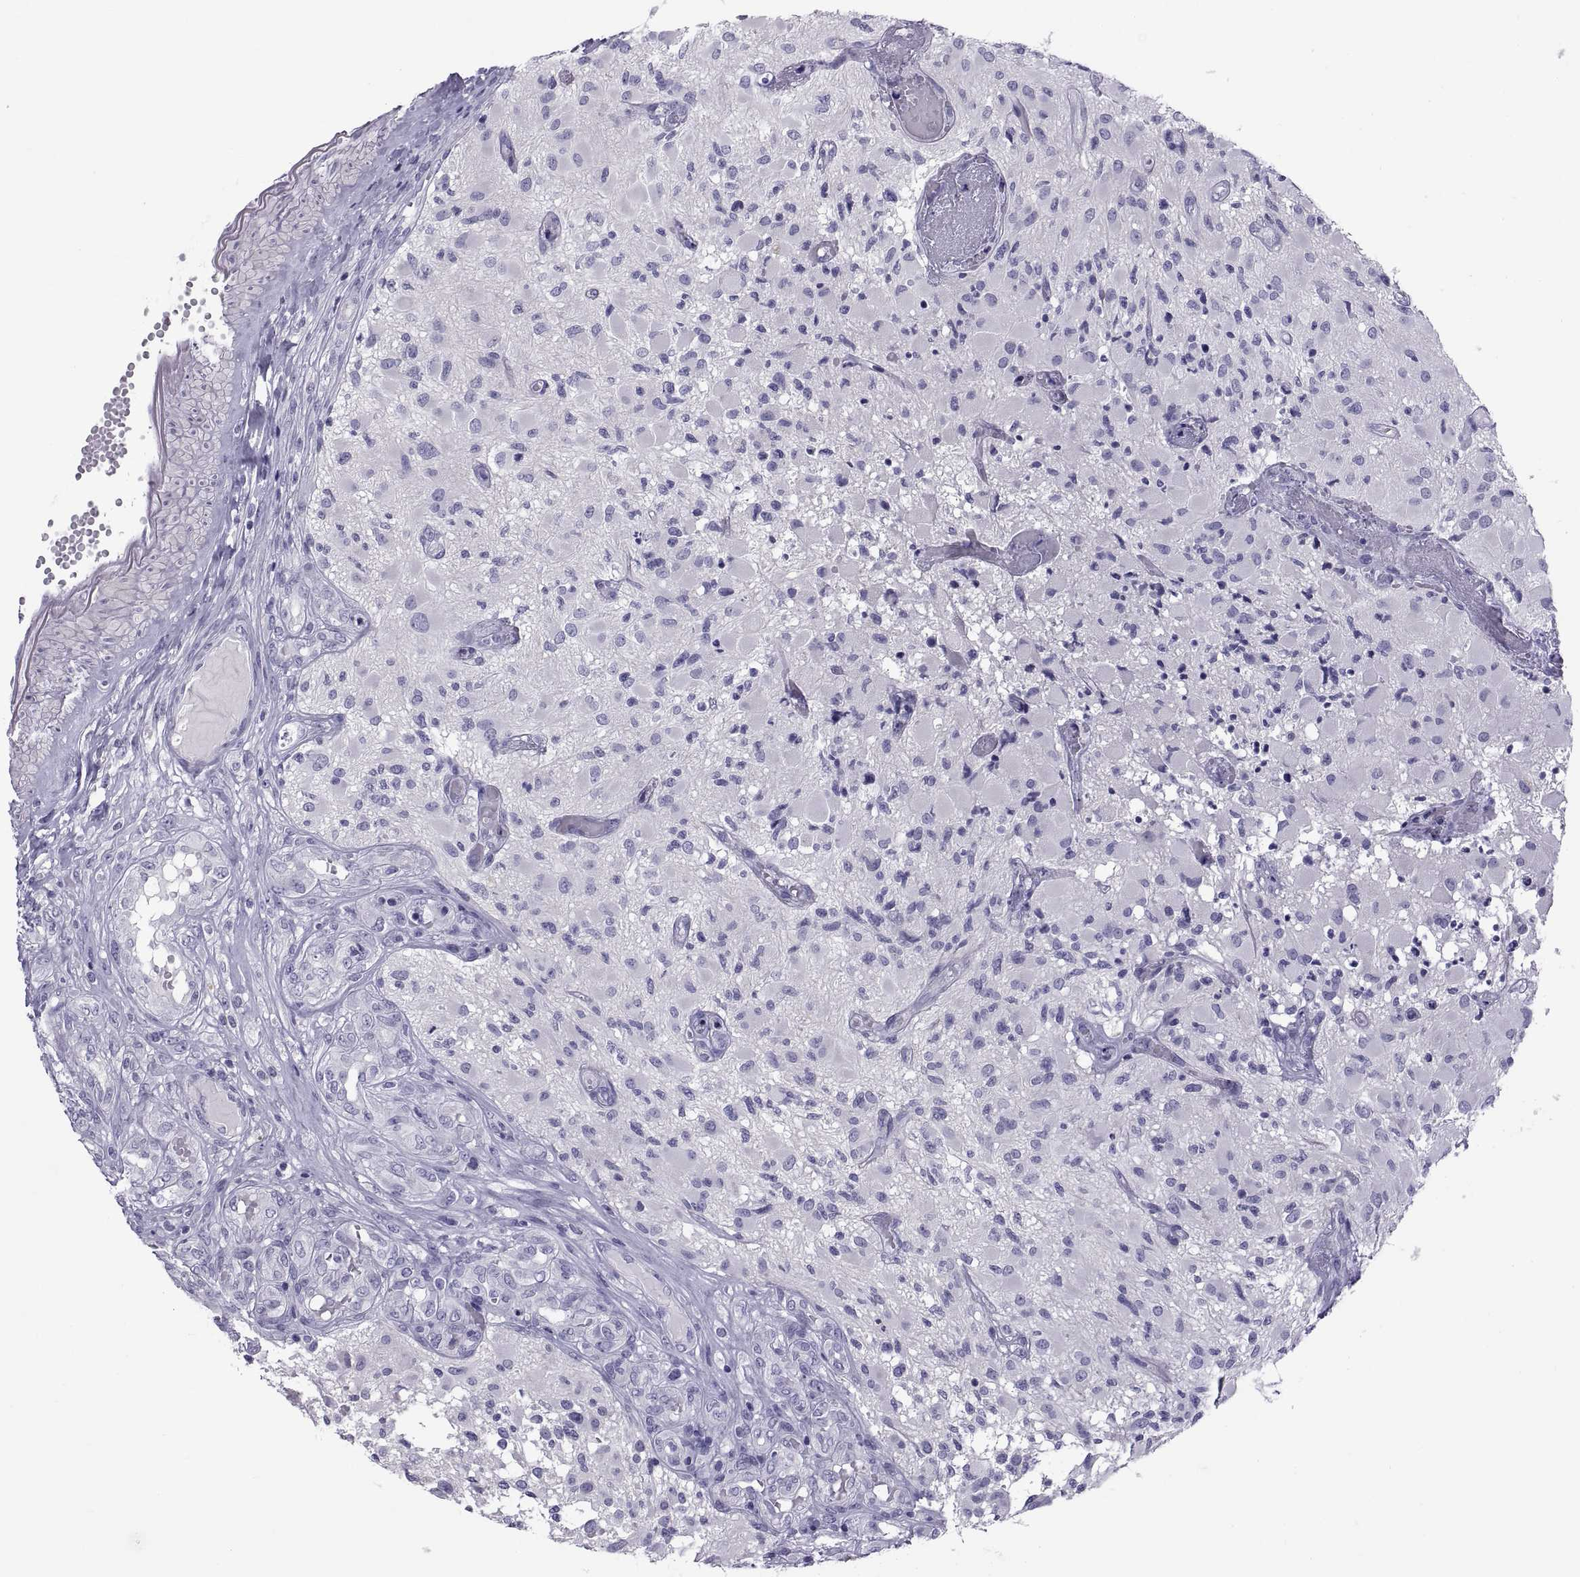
{"staining": {"intensity": "negative", "quantity": "none", "location": "none"}, "tissue": "glioma", "cell_type": "Tumor cells", "image_type": "cancer", "snomed": [{"axis": "morphology", "description": "Glioma, malignant, High grade"}, {"axis": "topography", "description": "Brain"}], "caption": "Human high-grade glioma (malignant) stained for a protein using IHC demonstrates no expression in tumor cells.", "gene": "RNASE12", "patient": {"sex": "female", "age": 63}}